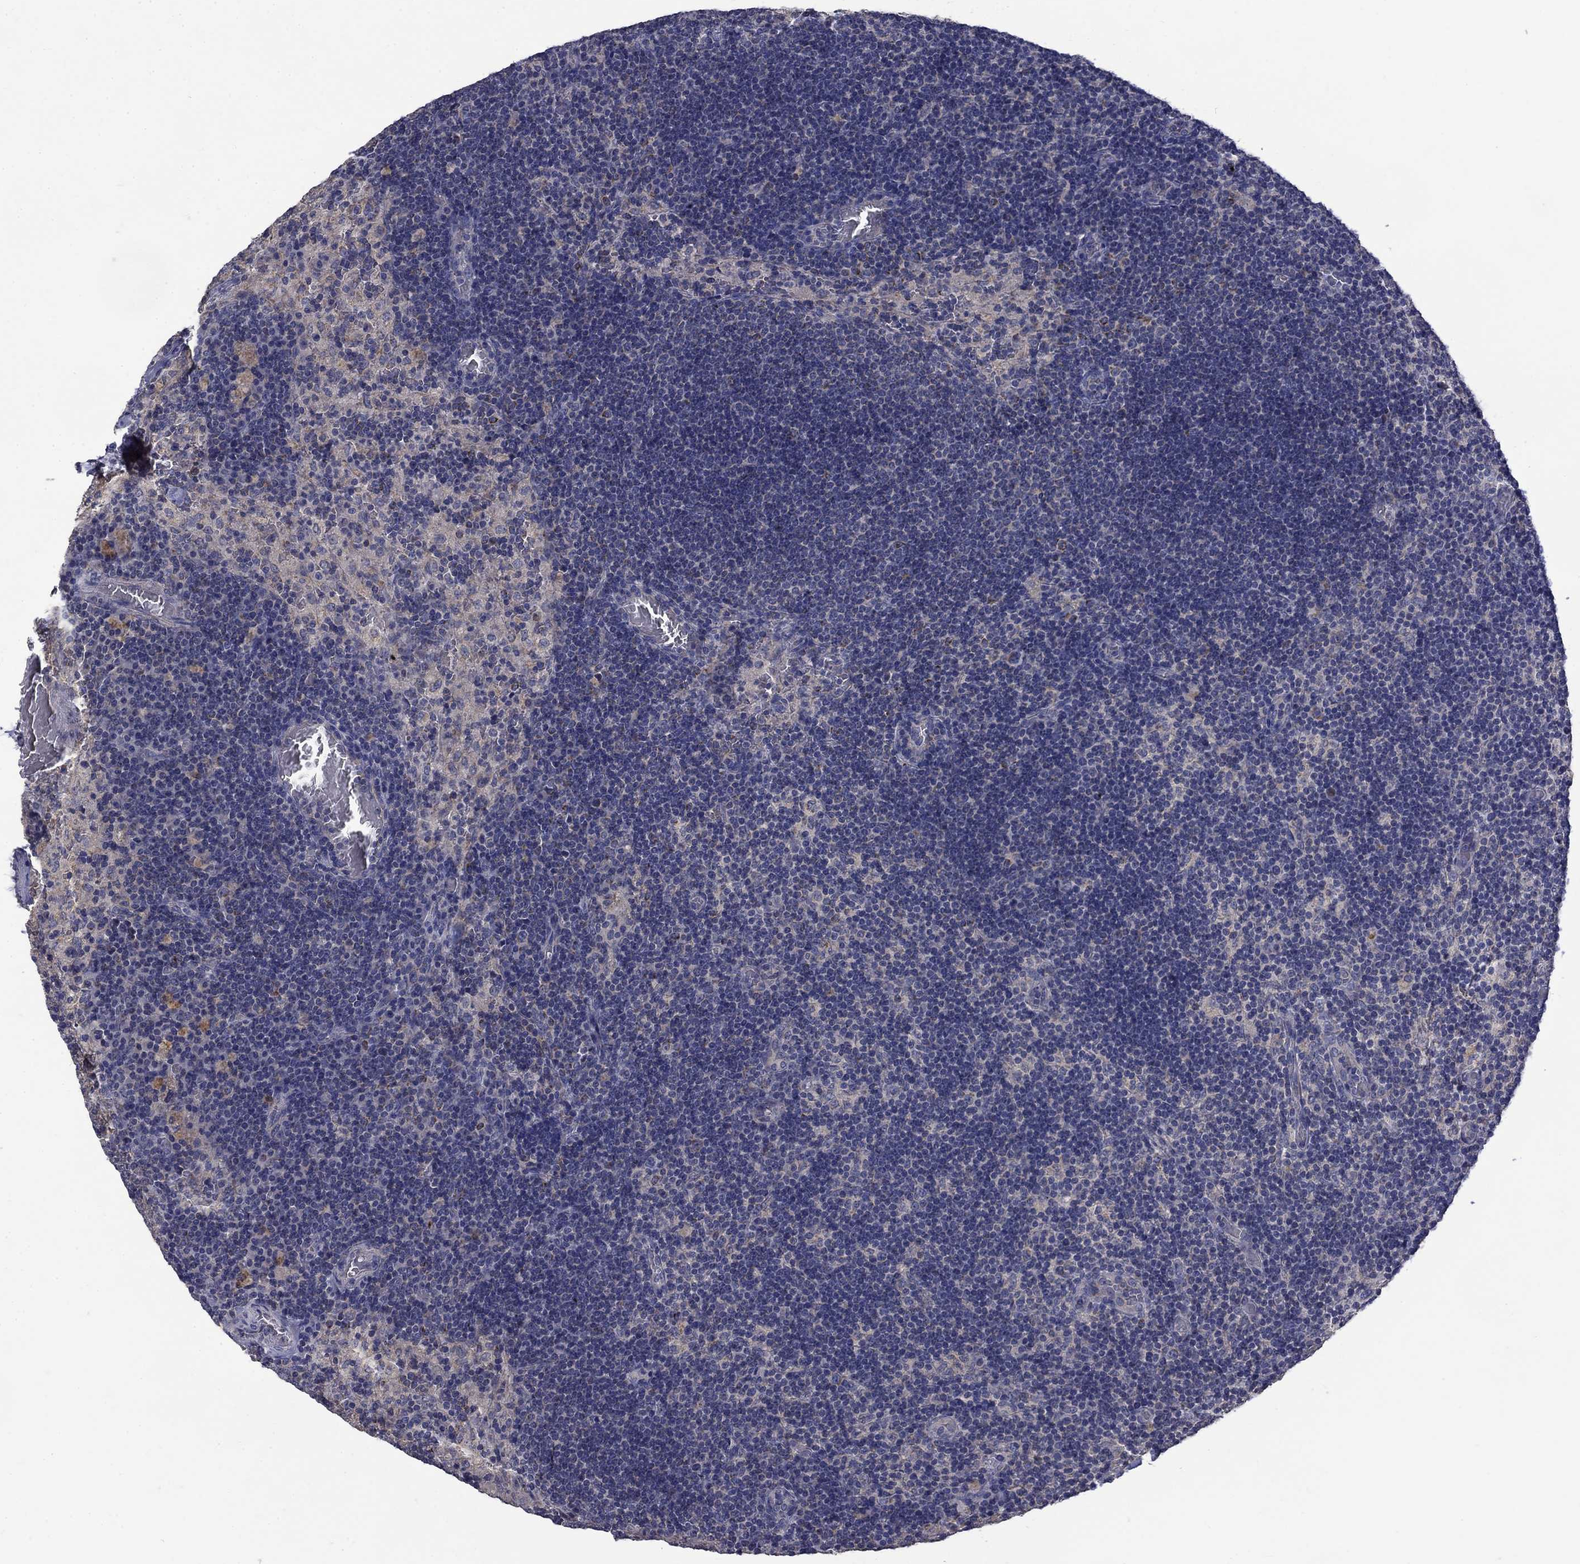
{"staining": {"intensity": "moderate", "quantity": "<25%", "location": "cytoplasmic/membranous"}, "tissue": "lymph node", "cell_type": "Non-germinal center cells", "image_type": "normal", "snomed": [{"axis": "morphology", "description": "Normal tissue, NOS"}, {"axis": "topography", "description": "Lymph node"}], "caption": "Lymph node stained with immunohistochemistry (IHC) exhibits moderate cytoplasmic/membranous expression in about <25% of non-germinal center cells.", "gene": "HSPA12A", "patient": {"sex": "male", "age": 63}}